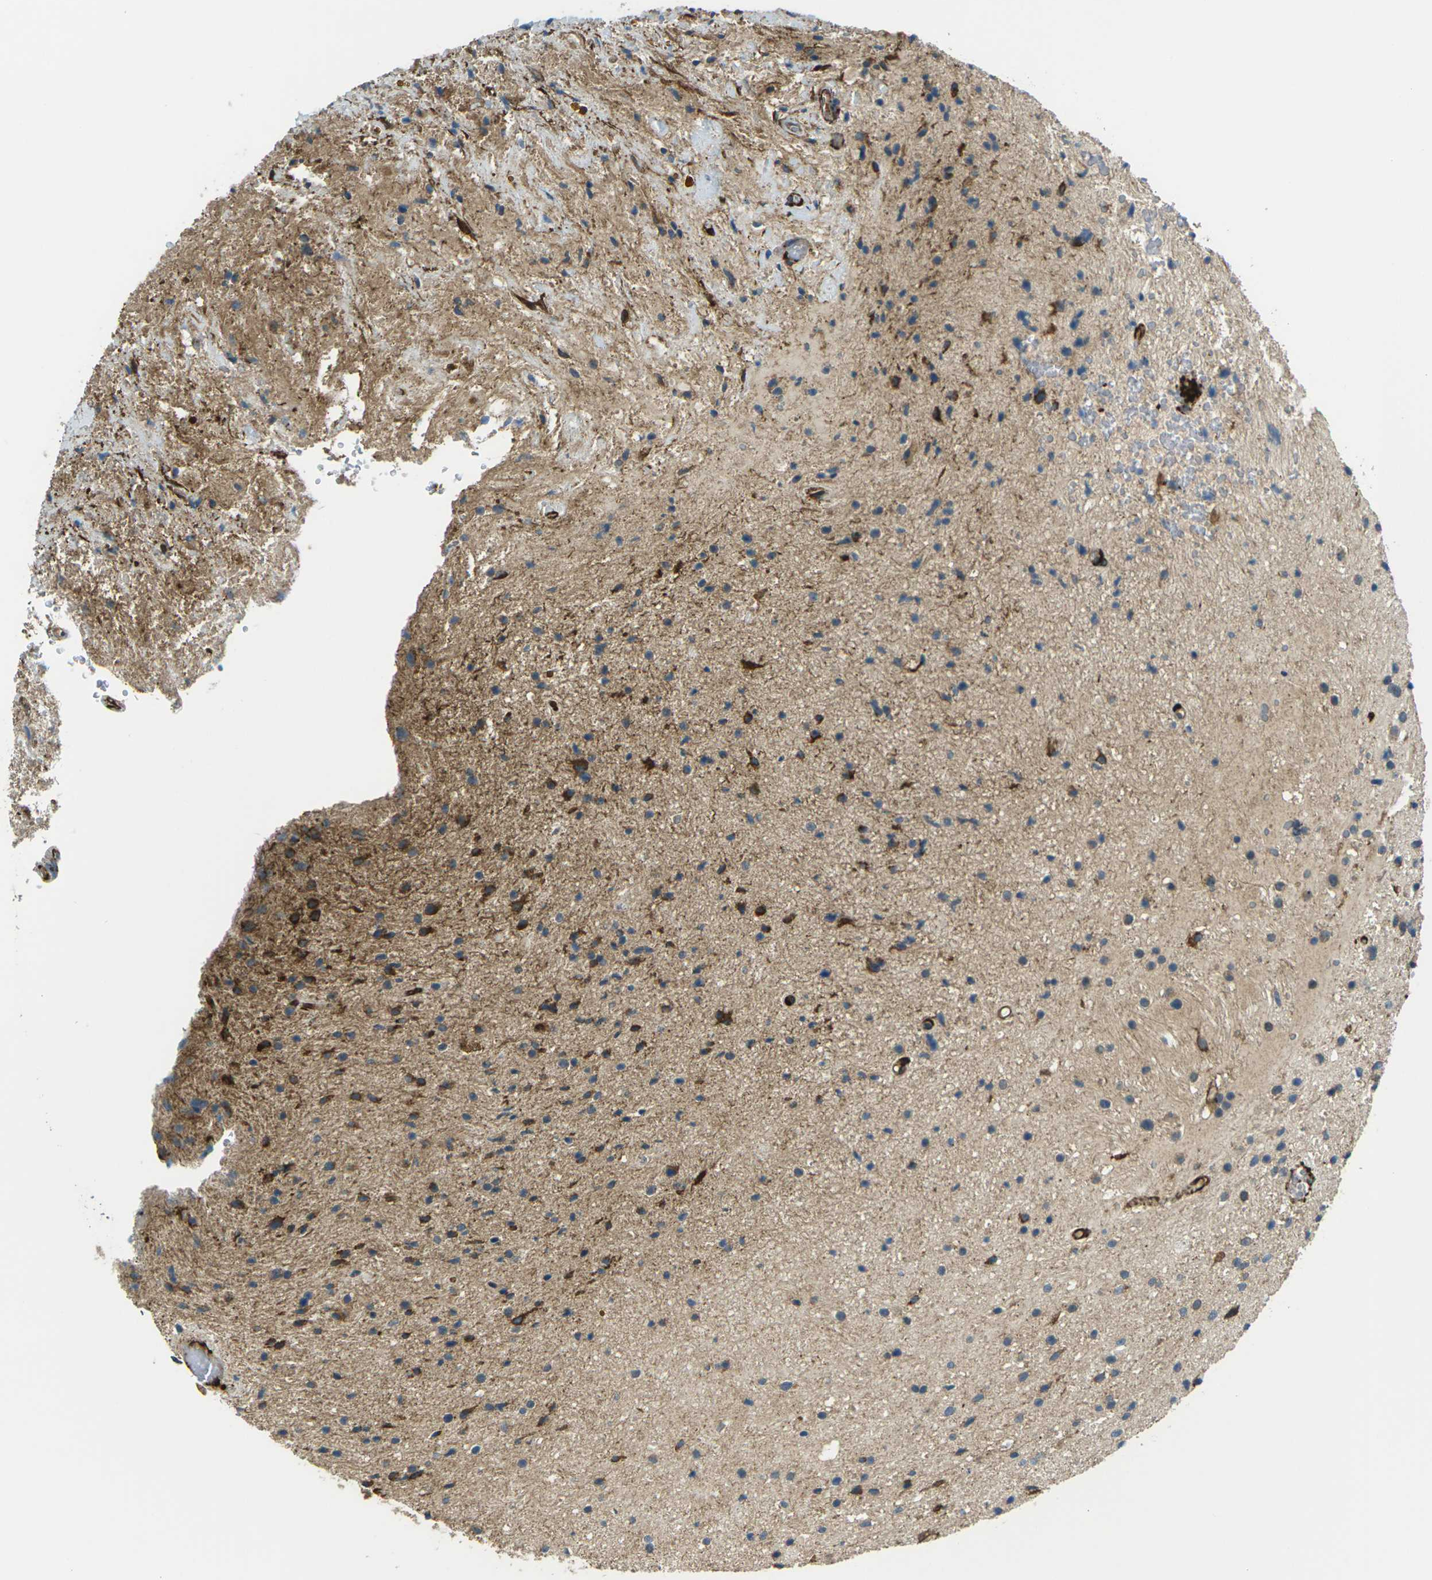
{"staining": {"intensity": "strong", "quantity": "<25%", "location": "cytoplasmic/membranous"}, "tissue": "glioma", "cell_type": "Tumor cells", "image_type": "cancer", "snomed": [{"axis": "morphology", "description": "Glioma, malignant, High grade"}, {"axis": "topography", "description": "Brain"}], "caption": "IHC of human malignant glioma (high-grade) displays medium levels of strong cytoplasmic/membranous positivity in approximately <25% of tumor cells.", "gene": "GRAMD1C", "patient": {"sex": "male", "age": 33}}